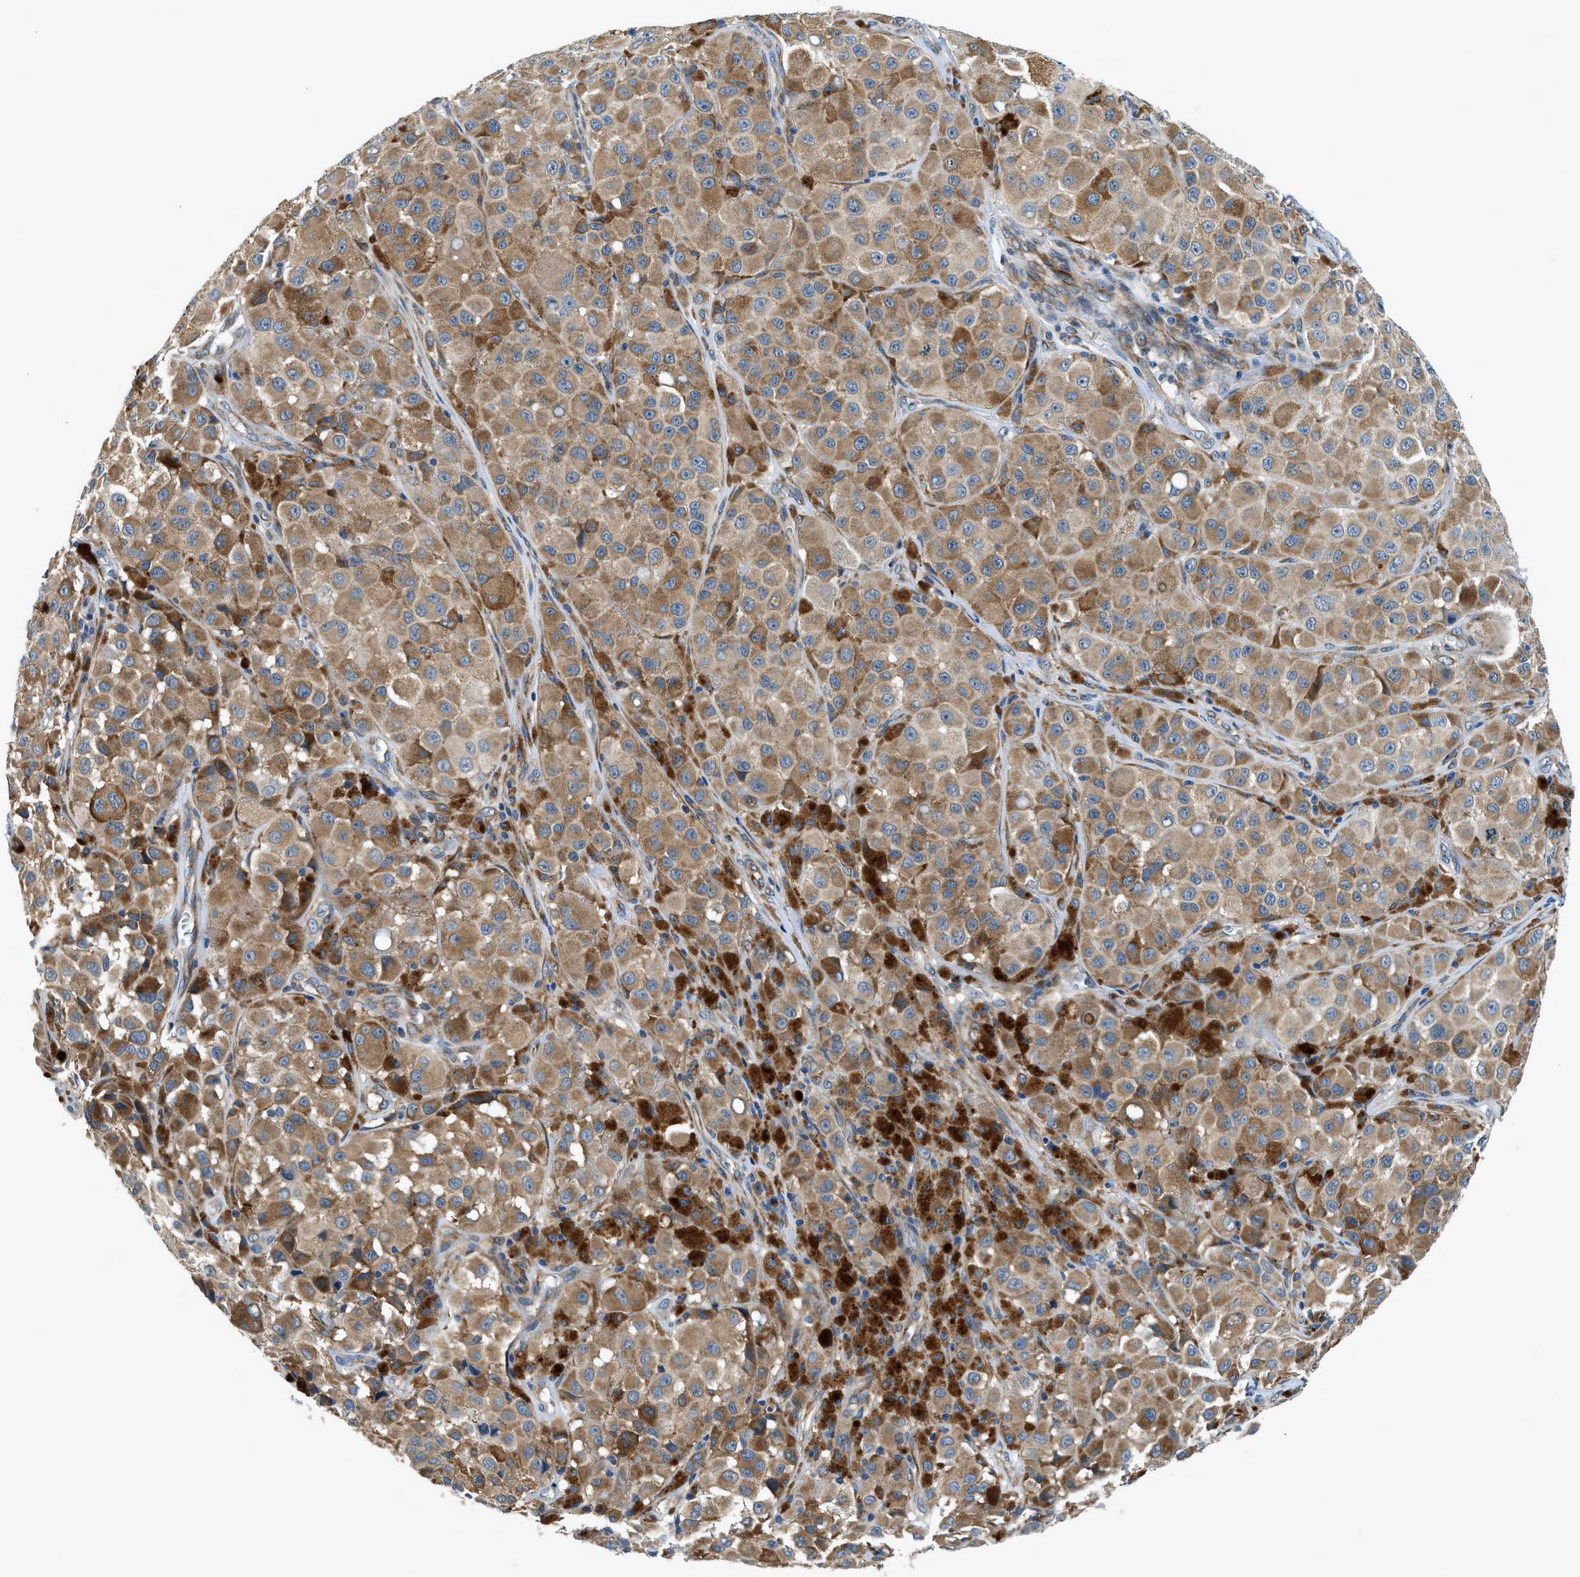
{"staining": {"intensity": "moderate", "quantity": ">75%", "location": "cytoplasmic/membranous"}, "tissue": "melanoma", "cell_type": "Tumor cells", "image_type": "cancer", "snomed": [{"axis": "morphology", "description": "Malignant melanoma, NOS"}, {"axis": "topography", "description": "Skin"}], "caption": "Protein positivity by immunohistochemistry (IHC) reveals moderate cytoplasmic/membranous positivity in approximately >75% of tumor cells in malignant melanoma.", "gene": "LPIN2", "patient": {"sex": "male", "age": 84}}